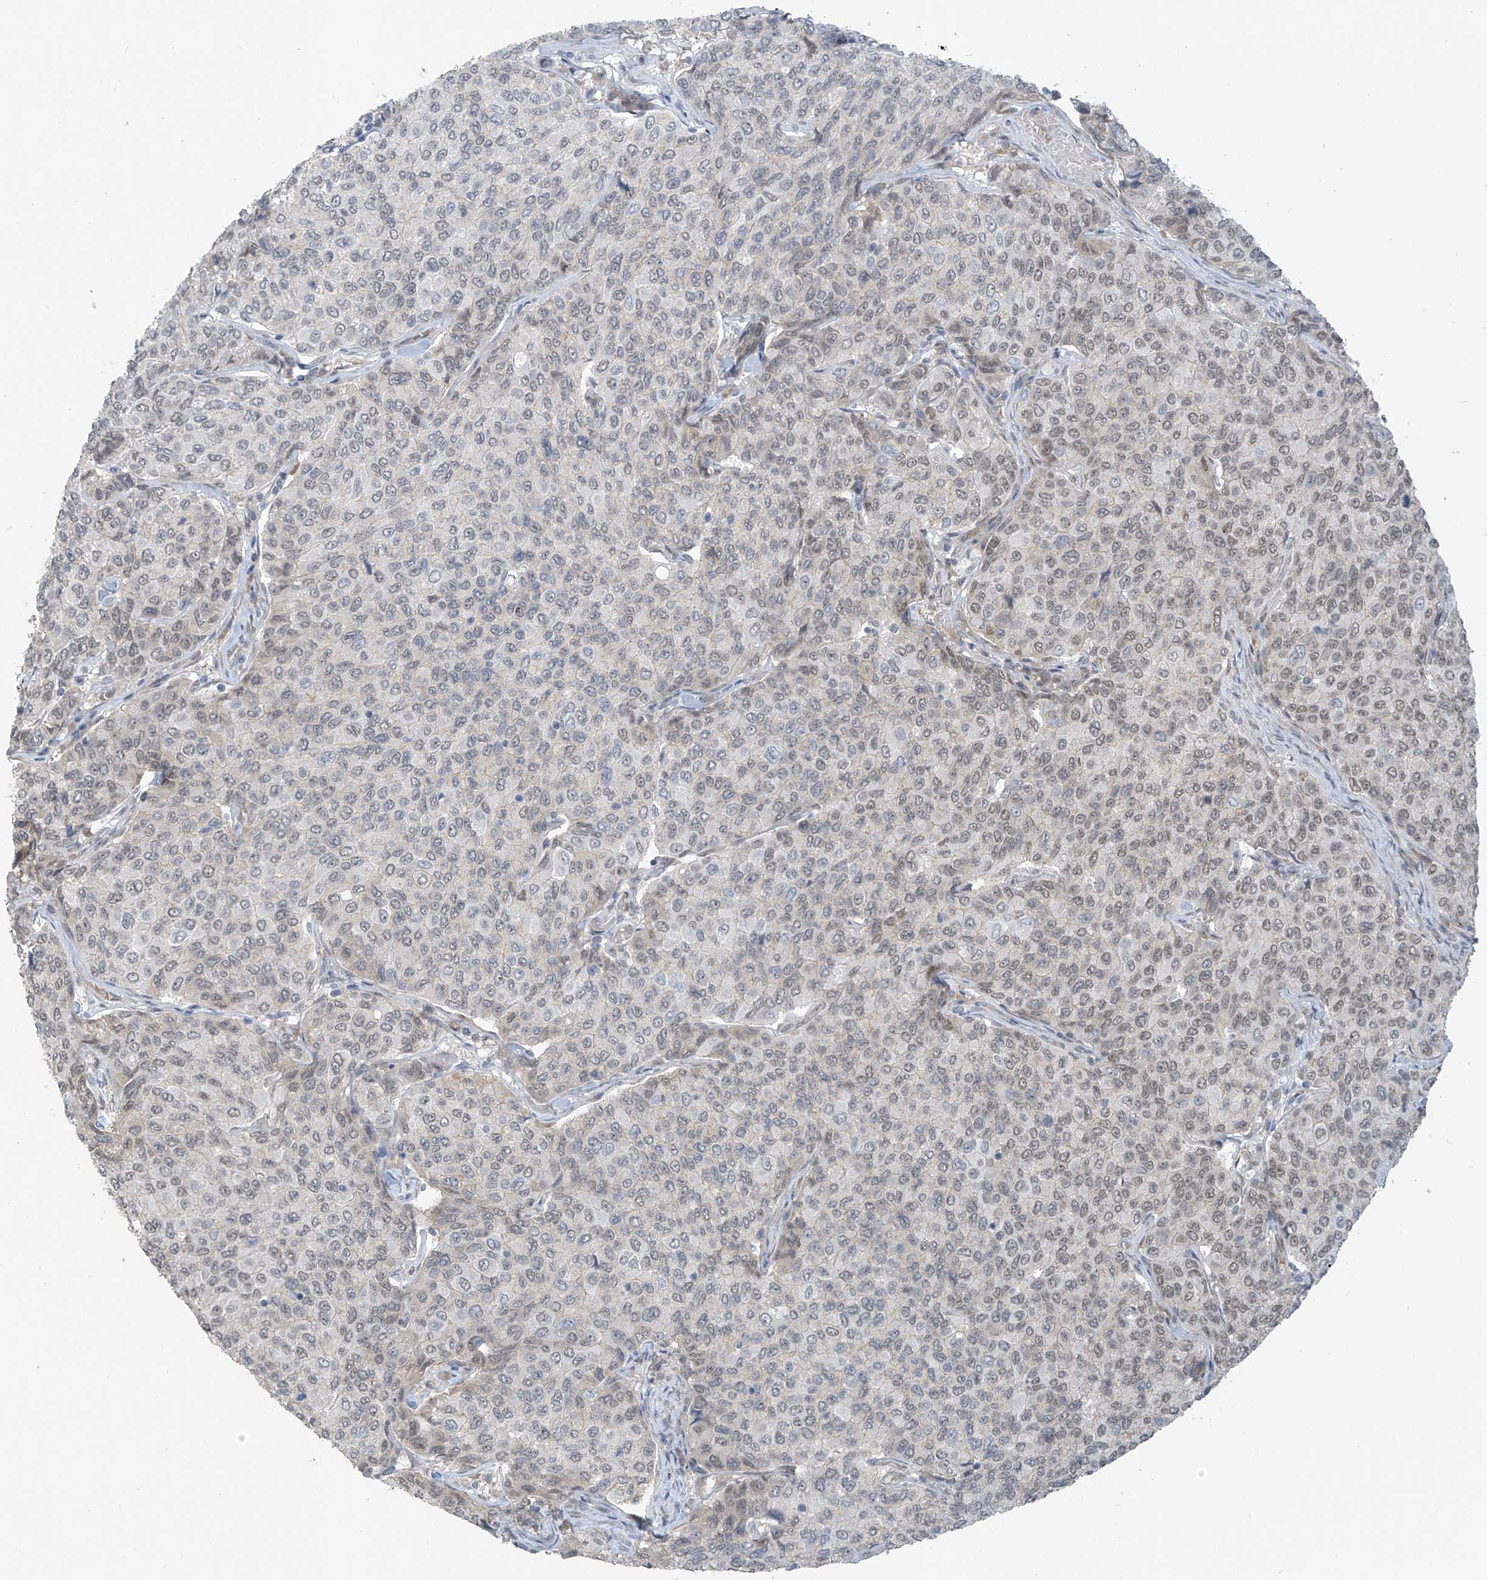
{"staining": {"intensity": "weak", "quantity": "25%-75%", "location": "nuclear"}, "tissue": "breast cancer", "cell_type": "Tumor cells", "image_type": "cancer", "snomed": [{"axis": "morphology", "description": "Duct carcinoma"}, {"axis": "topography", "description": "Breast"}], "caption": "Breast cancer (intraductal carcinoma) stained for a protein (brown) shows weak nuclear positive positivity in about 25%-75% of tumor cells.", "gene": "MCM9", "patient": {"sex": "female", "age": 55}}